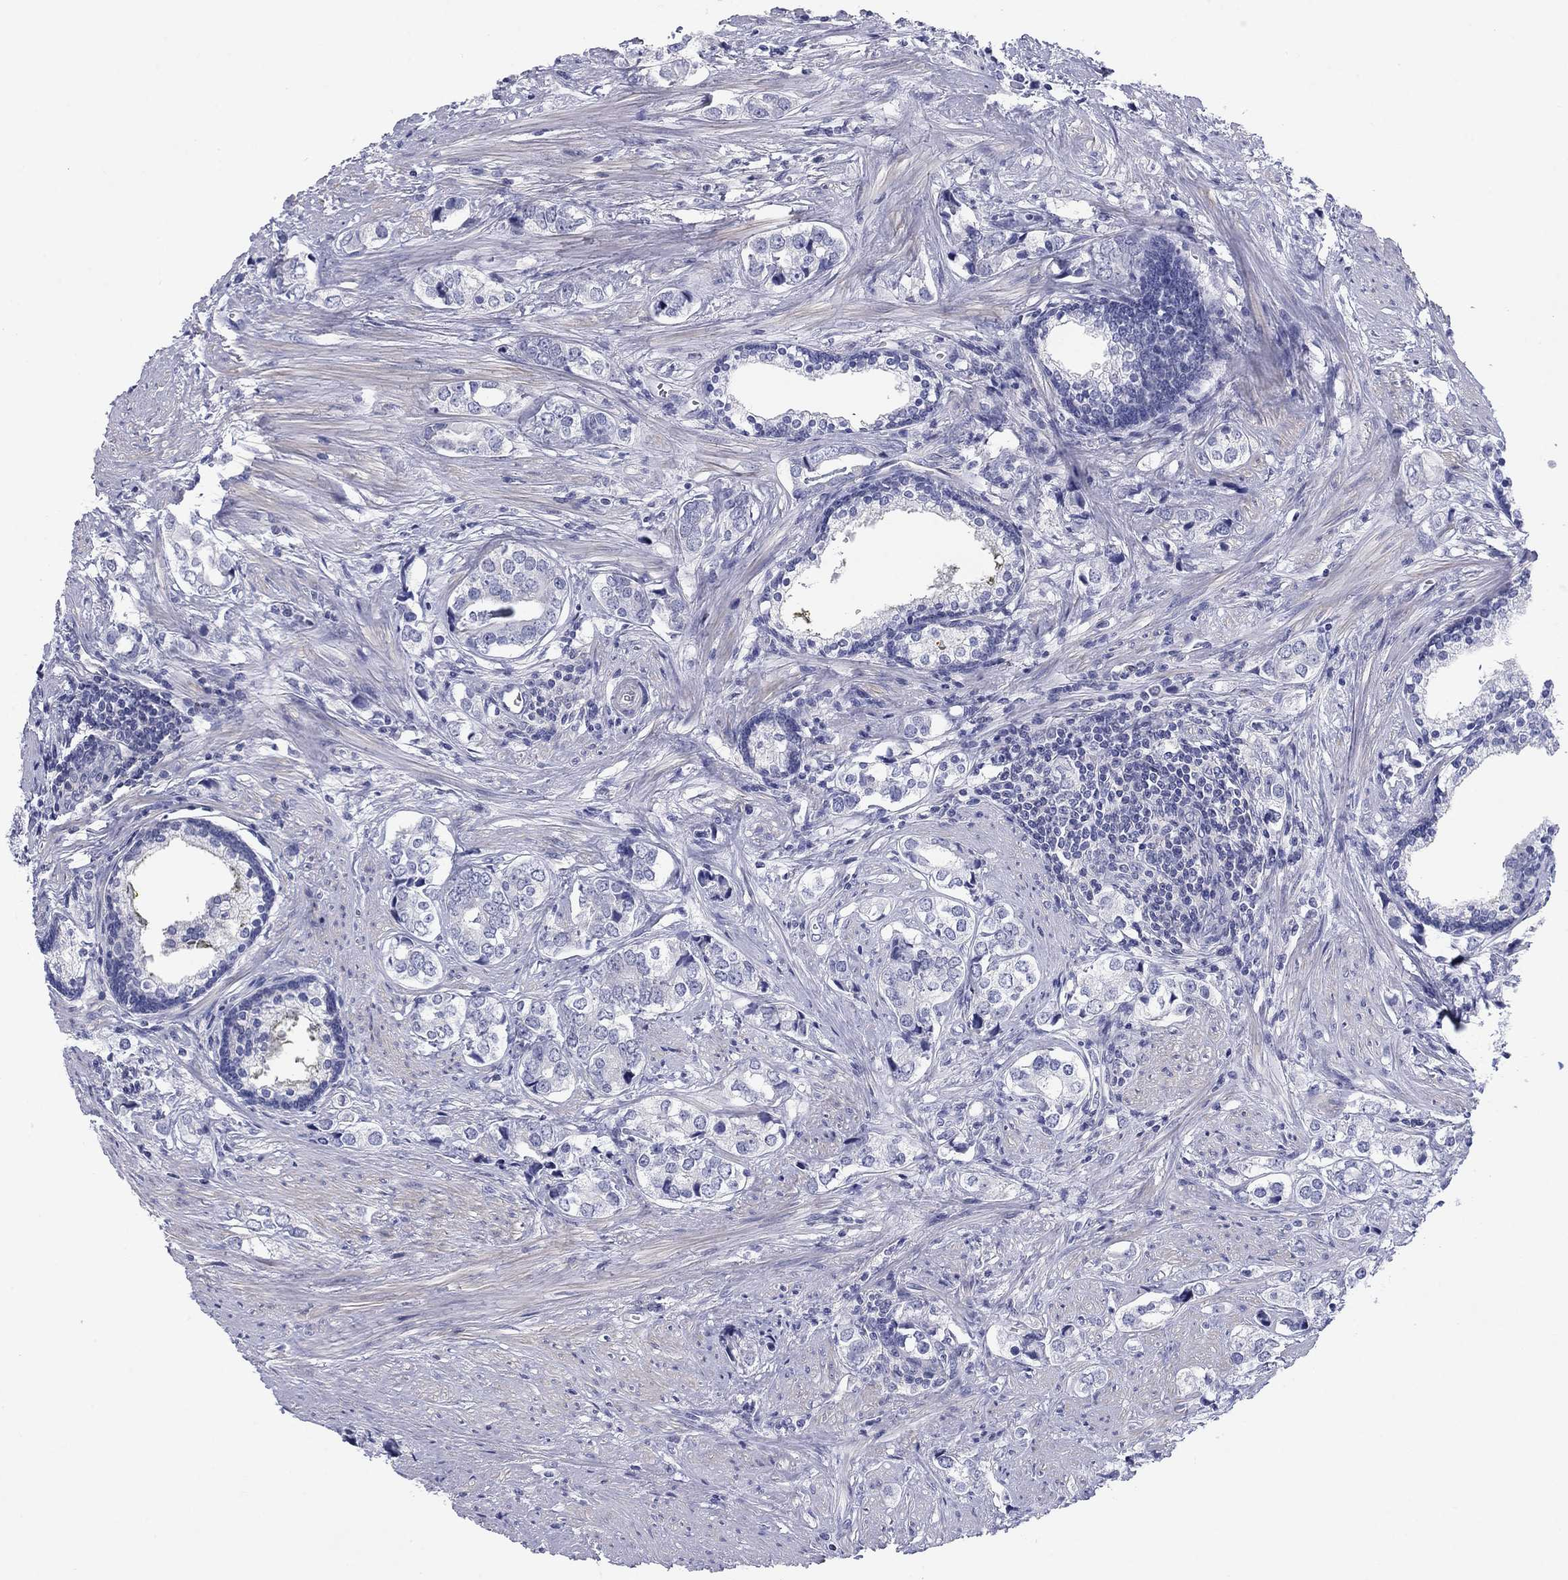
{"staining": {"intensity": "negative", "quantity": "none", "location": "none"}, "tissue": "prostate cancer", "cell_type": "Tumor cells", "image_type": "cancer", "snomed": [{"axis": "morphology", "description": "Adenocarcinoma, NOS"}, {"axis": "topography", "description": "Prostate and seminal vesicle, NOS"}], "caption": "Immunohistochemistry (IHC) photomicrograph of prostate adenocarcinoma stained for a protein (brown), which exhibits no expression in tumor cells.", "gene": "CACNA1A", "patient": {"sex": "male", "age": 63}}